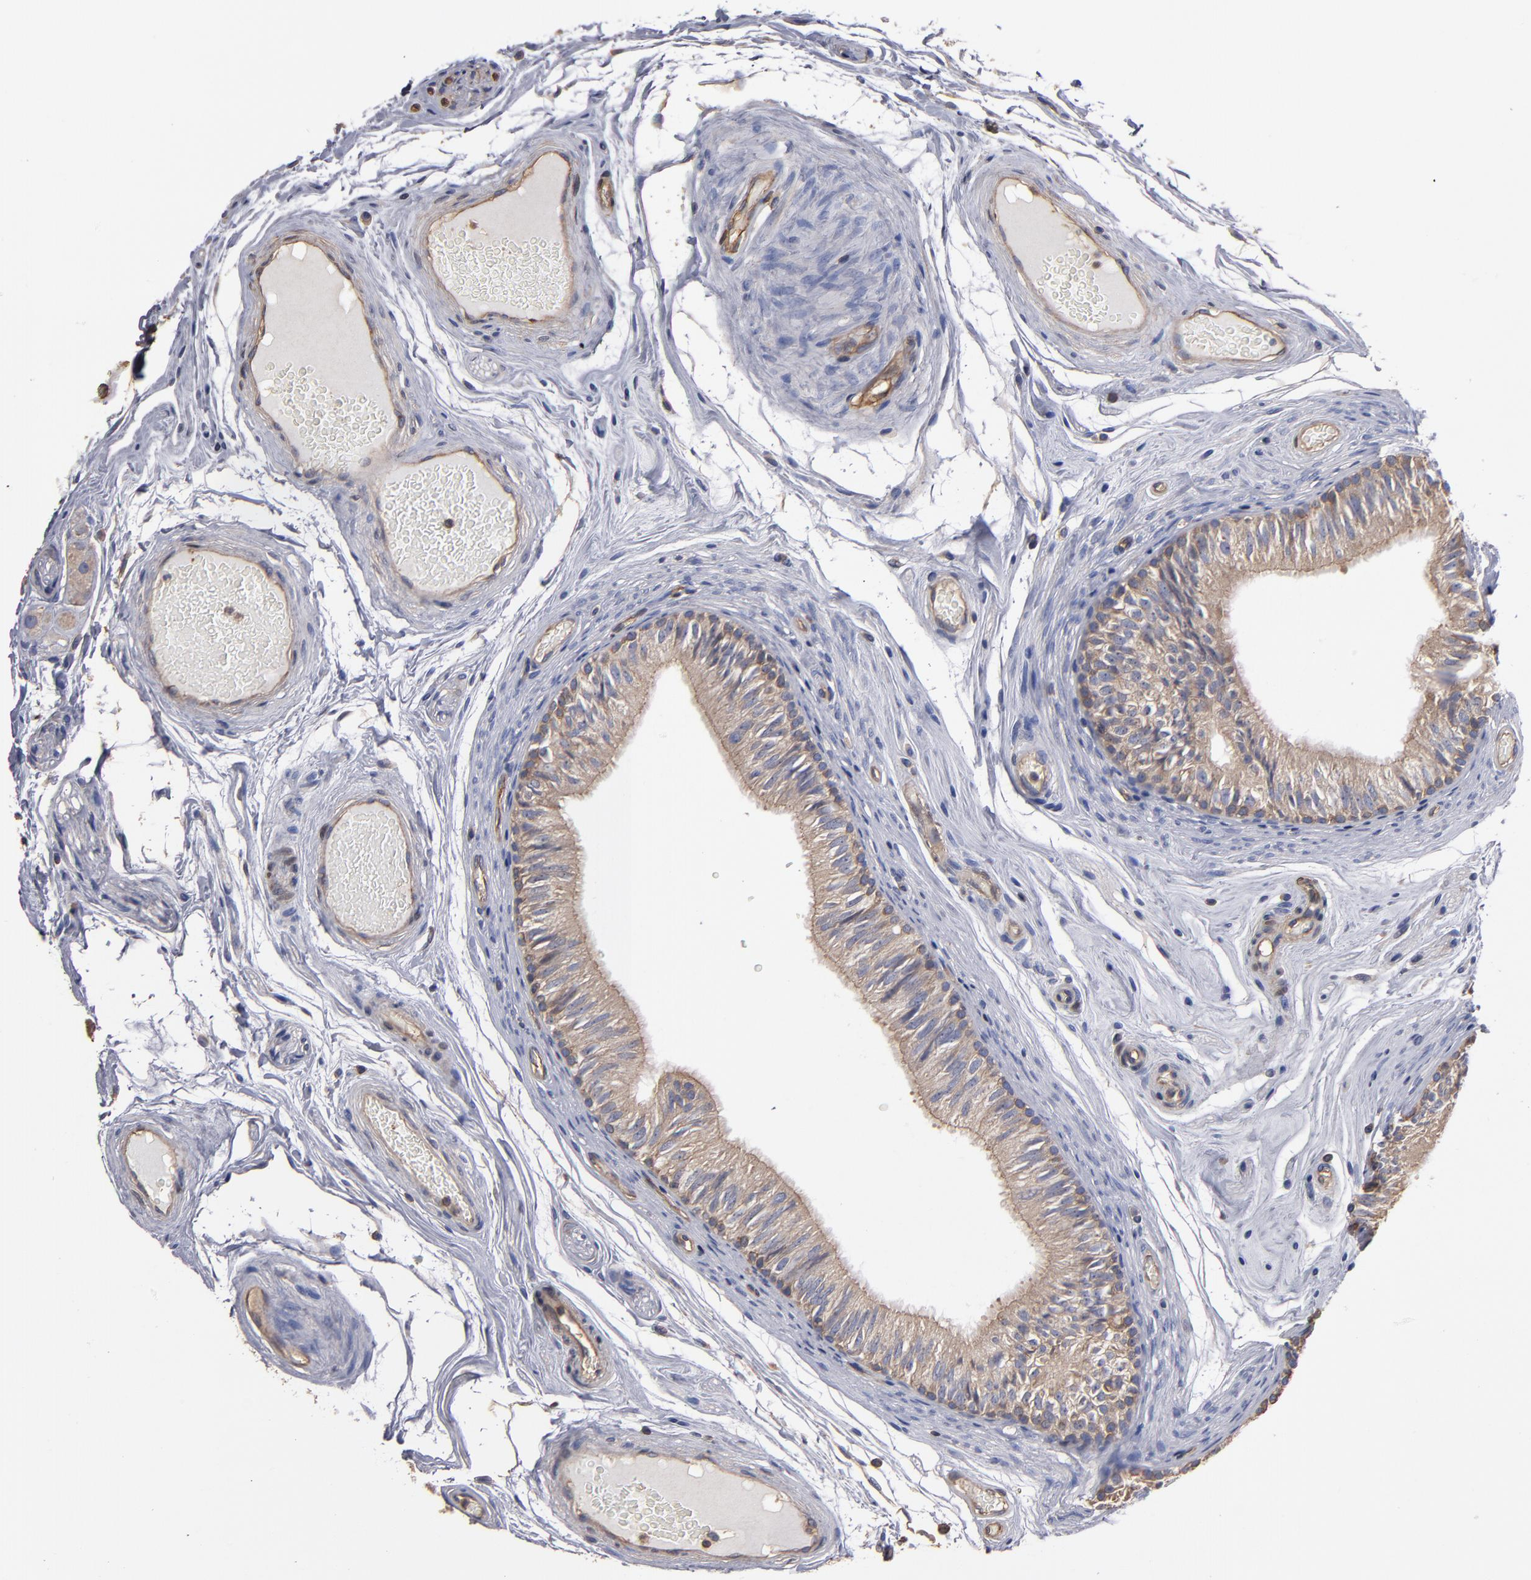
{"staining": {"intensity": "moderate", "quantity": ">75%", "location": "cytoplasmic/membranous"}, "tissue": "epididymis", "cell_type": "Glandular cells", "image_type": "normal", "snomed": [{"axis": "morphology", "description": "Normal tissue, NOS"}, {"axis": "topography", "description": "Testis"}, {"axis": "topography", "description": "Epididymis"}], "caption": "Unremarkable epididymis was stained to show a protein in brown. There is medium levels of moderate cytoplasmic/membranous staining in approximately >75% of glandular cells. The staining is performed using DAB brown chromogen to label protein expression. The nuclei are counter-stained blue using hematoxylin.", "gene": "ESYT2", "patient": {"sex": "male", "age": 36}}